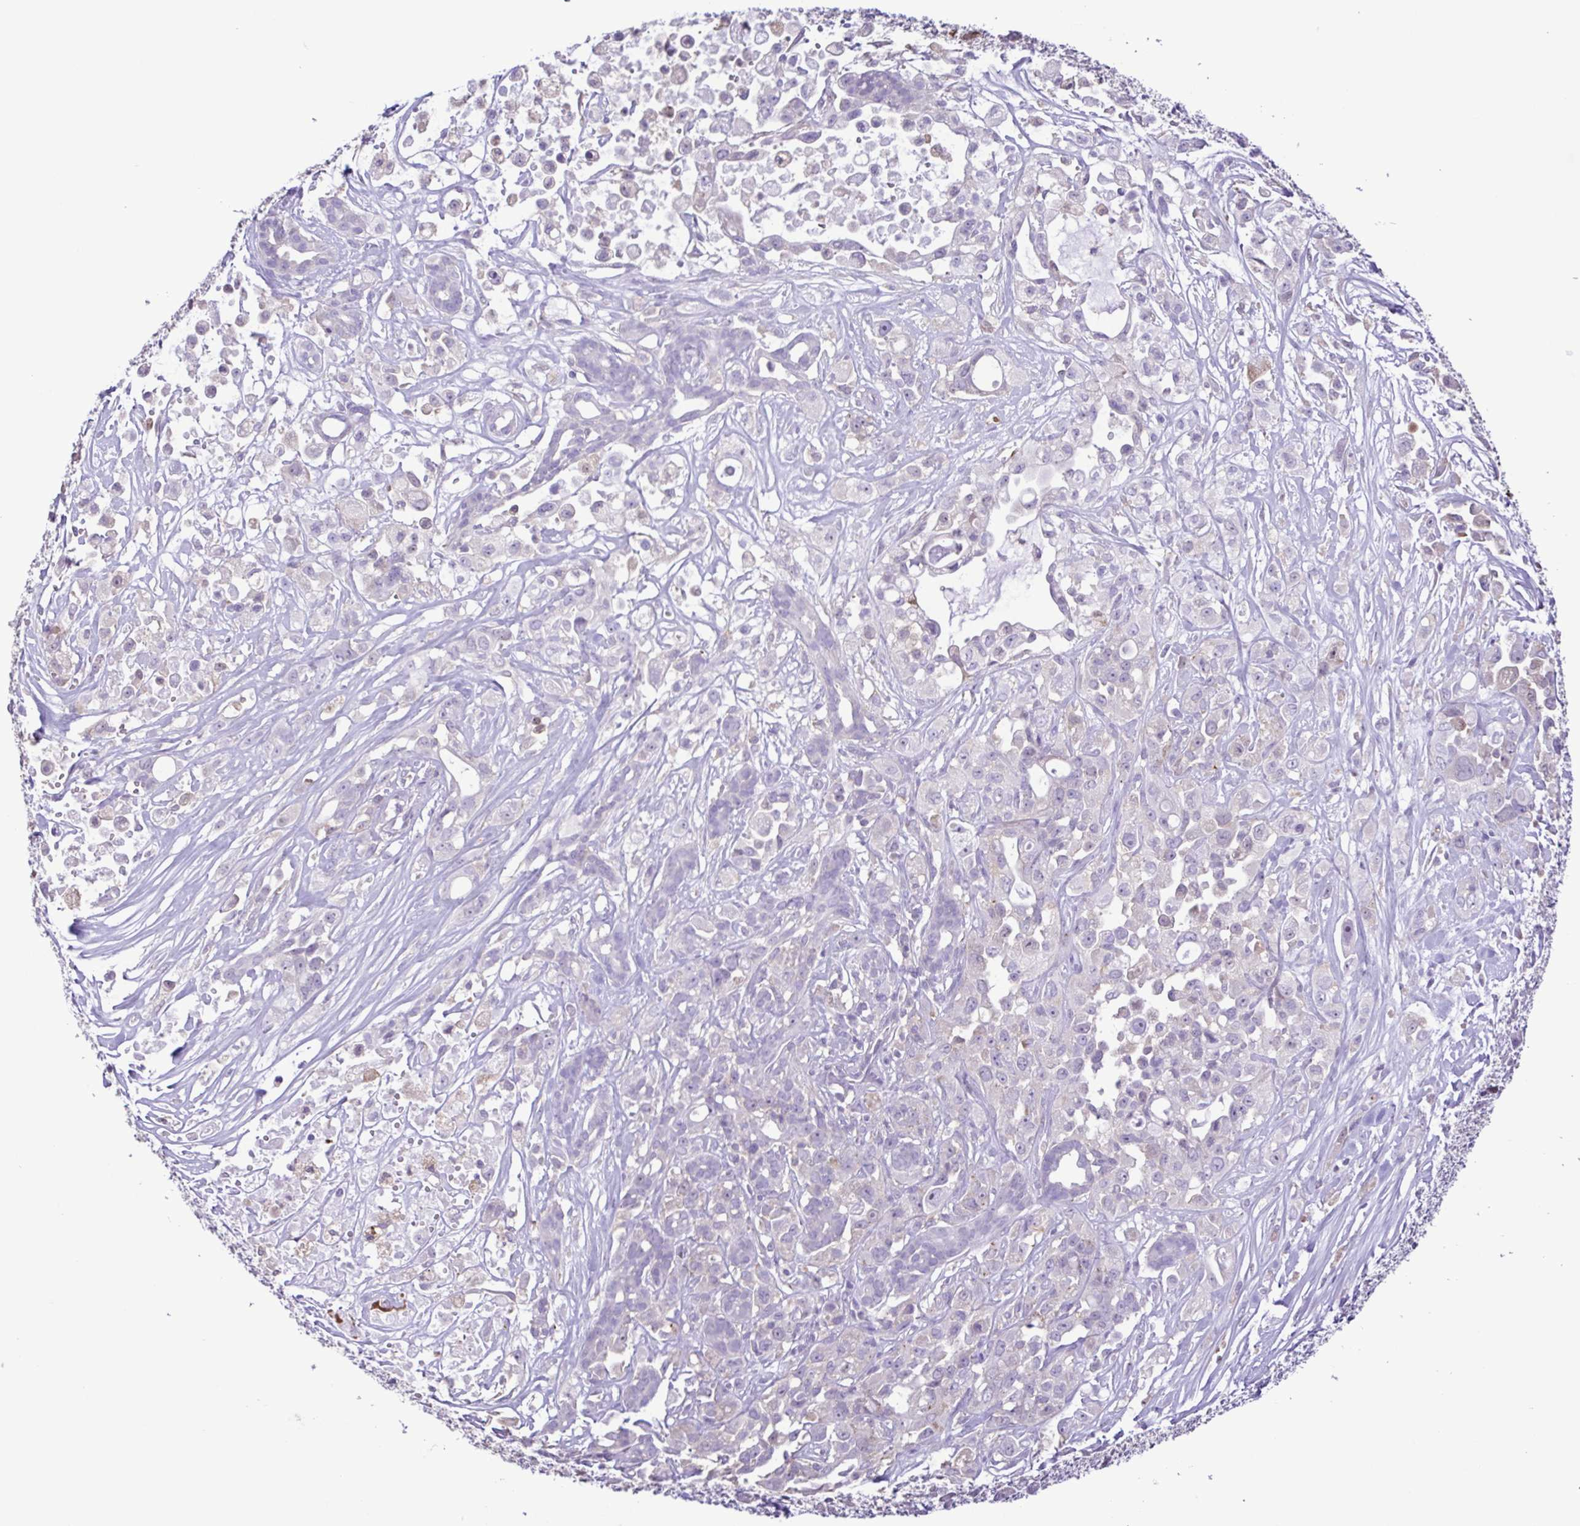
{"staining": {"intensity": "negative", "quantity": "none", "location": "none"}, "tissue": "pancreatic cancer", "cell_type": "Tumor cells", "image_type": "cancer", "snomed": [{"axis": "morphology", "description": "Adenocarcinoma, NOS"}, {"axis": "topography", "description": "Pancreas"}], "caption": "Immunohistochemistry micrograph of neoplastic tissue: human pancreatic cancer (adenocarcinoma) stained with DAB (3,3'-diaminobenzidine) reveals no significant protein positivity in tumor cells.", "gene": "CYP17A1", "patient": {"sex": "male", "age": 44}}